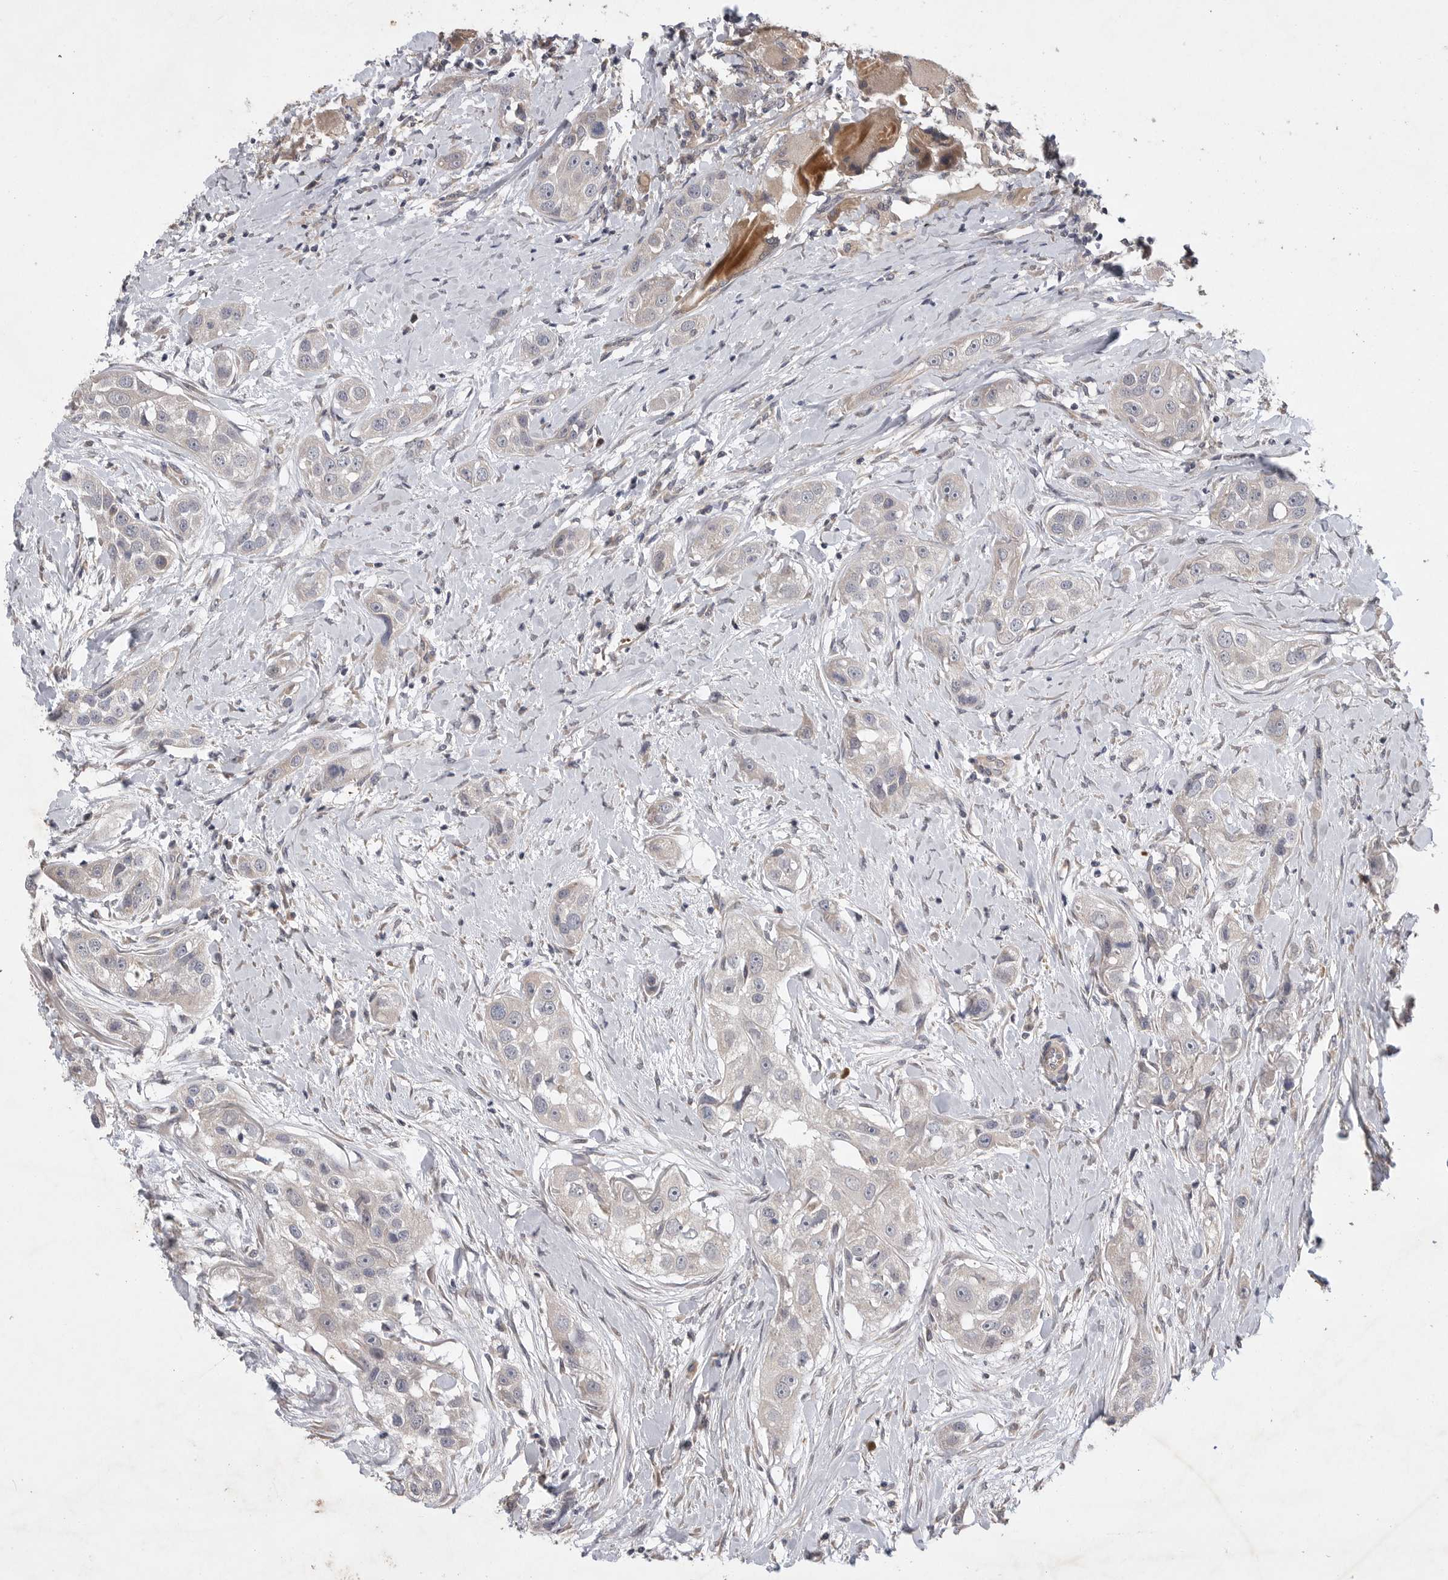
{"staining": {"intensity": "weak", "quantity": "25%-75%", "location": "cytoplasmic/membranous"}, "tissue": "head and neck cancer", "cell_type": "Tumor cells", "image_type": "cancer", "snomed": [{"axis": "morphology", "description": "Normal tissue, NOS"}, {"axis": "morphology", "description": "Squamous cell carcinoma, NOS"}, {"axis": "topography", "description": "Skeletal muscle"}, {"axis": "topography", "description": "Head-Neck"}], "caption": "This micrograph demonstrates head and neck cancer stained with IHC to label a protein in brown. The cytoplasmic/membranous of tumor cells show weak positivity for the protein. Nuclei are counter-stained blue.", "gene": "EDEM3", "patient": {"sex": "male", "age": 51}}